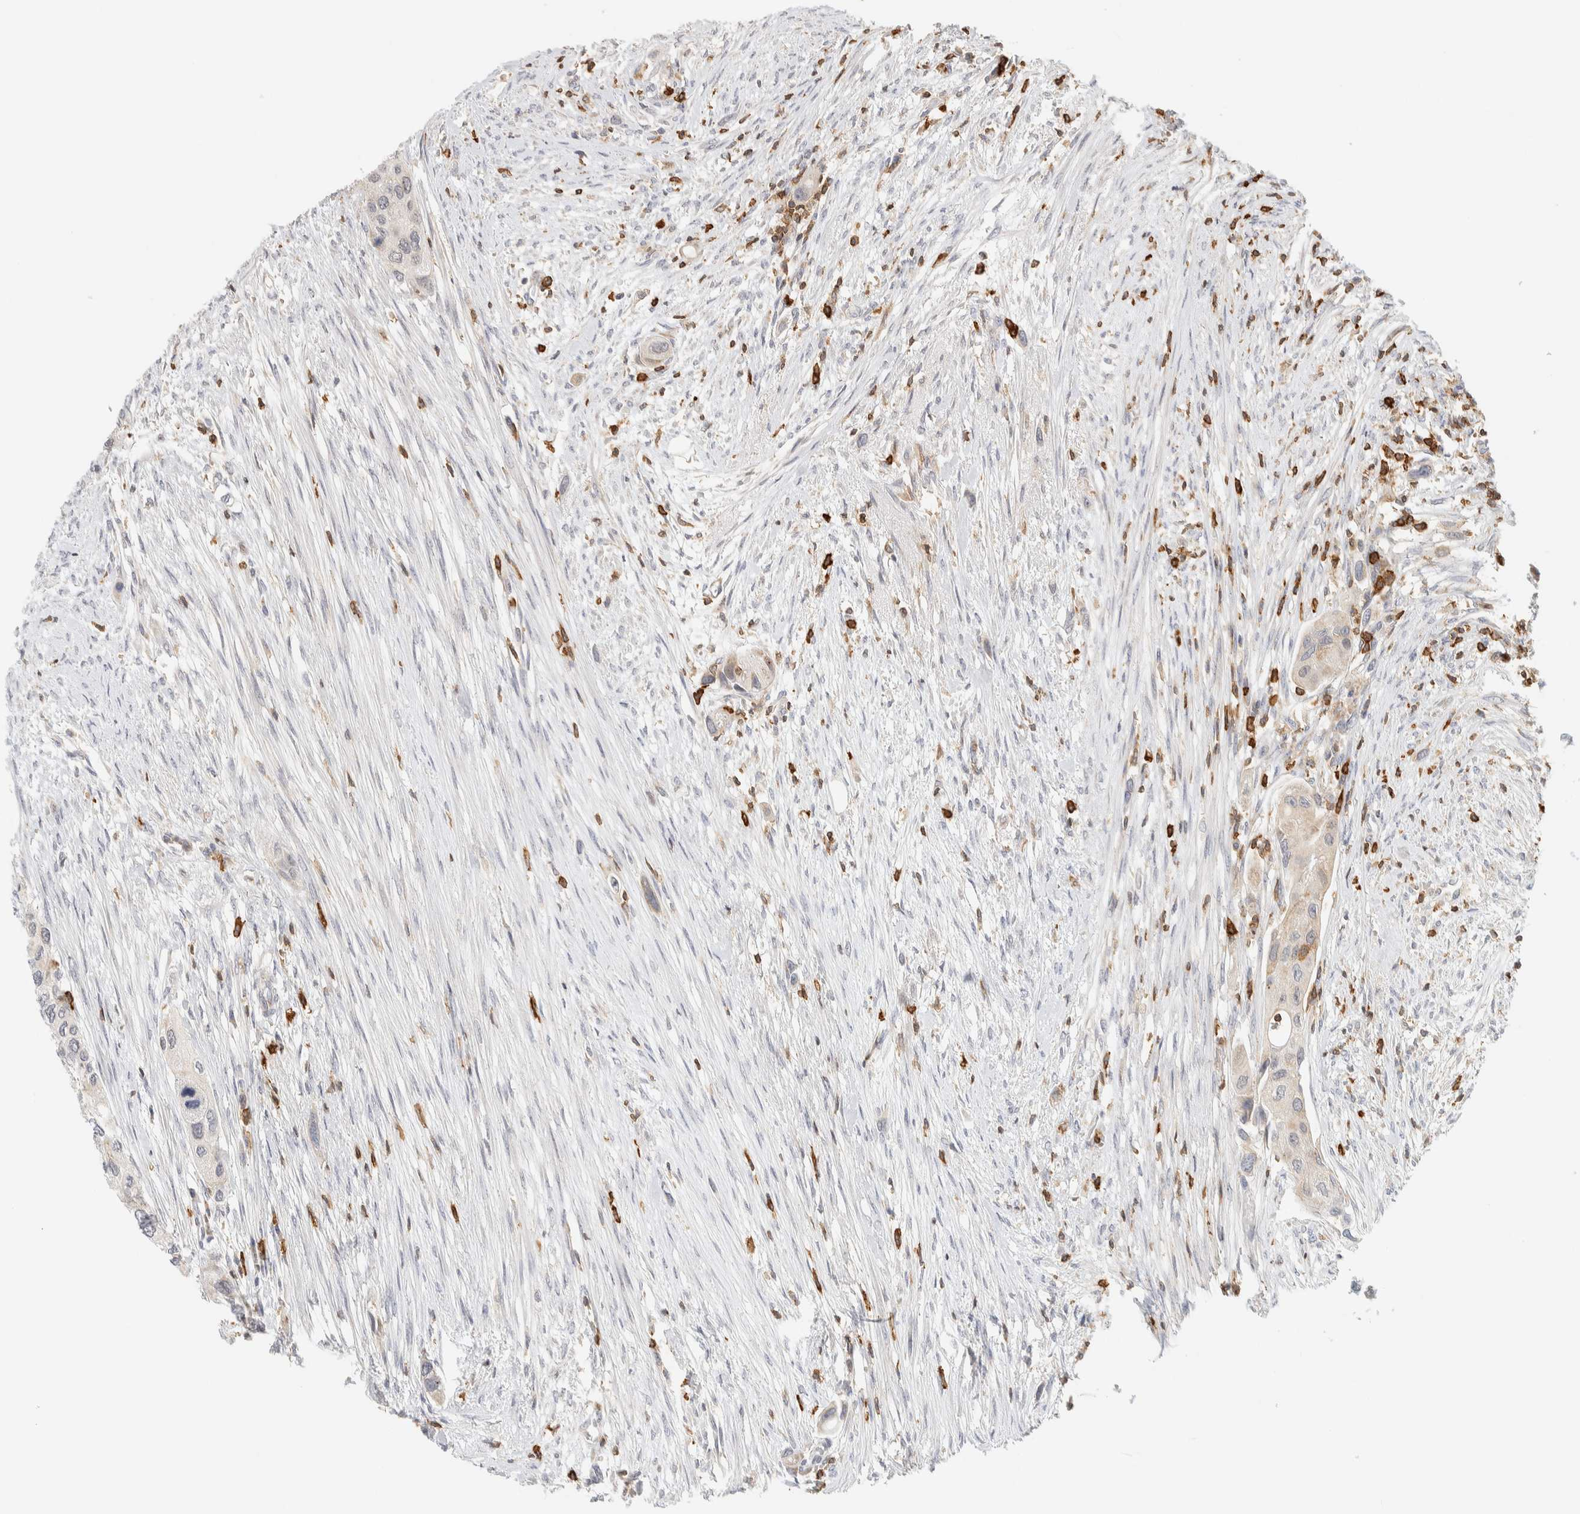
{"staining": {"intensity": "negative", "quantity": "none", "location": "none"}, "tissue": "urothelial cancer", "cell_type": "Tumor cells", "image_type": "cancer", "snomed": [{"axis": "morphology", "description": "Urothelial carcinoma, High grade"}, {"axis": "topography", "description": "Urinary bladder"}], "caption": "Urothelial carcinoma (high-grade) stained for a protein using IHC shows no positivity tumor cells.", "gene": "RUNDC1", "patient": {"sex": "female", "age": 56}}